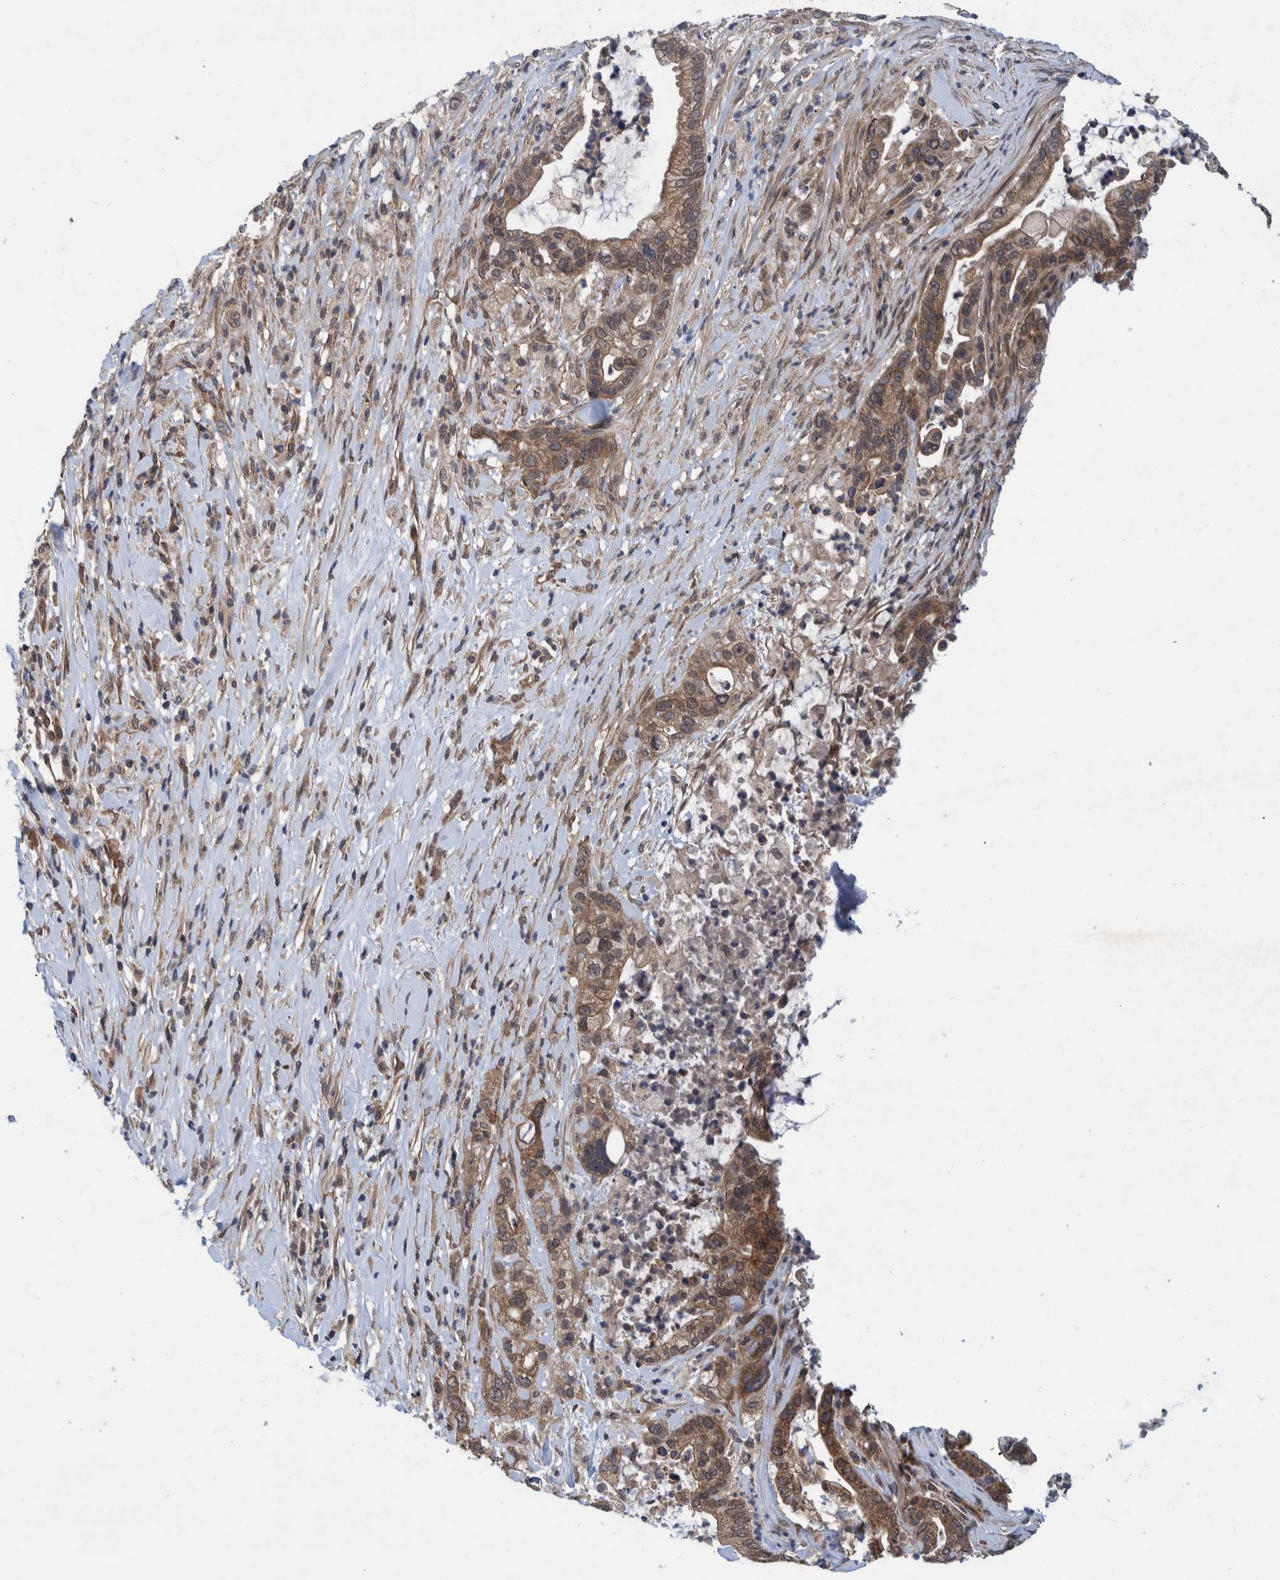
{"staining": {"intensity": "moderate", "quantity": ">75%", "location": "cytoplasmic/membranous"}, "tissue": "pancreatic cancer", "cell_type": "Tumor cells", "image_type": "cancer", "snomed": [{"axis": "morphology", "description": "Adenocarcinoma, NOS"}, {"axis": "topography", "description": "Pancreas"}], "caption": "Human pancreatic cancer stained for a protein (brown) demonstrates moderate cytoplasmic/membranous positive staining in approximately >75% of tumor cells.", "gene": "MRPS7", "patient": {"sex": "male", "age": 69}}